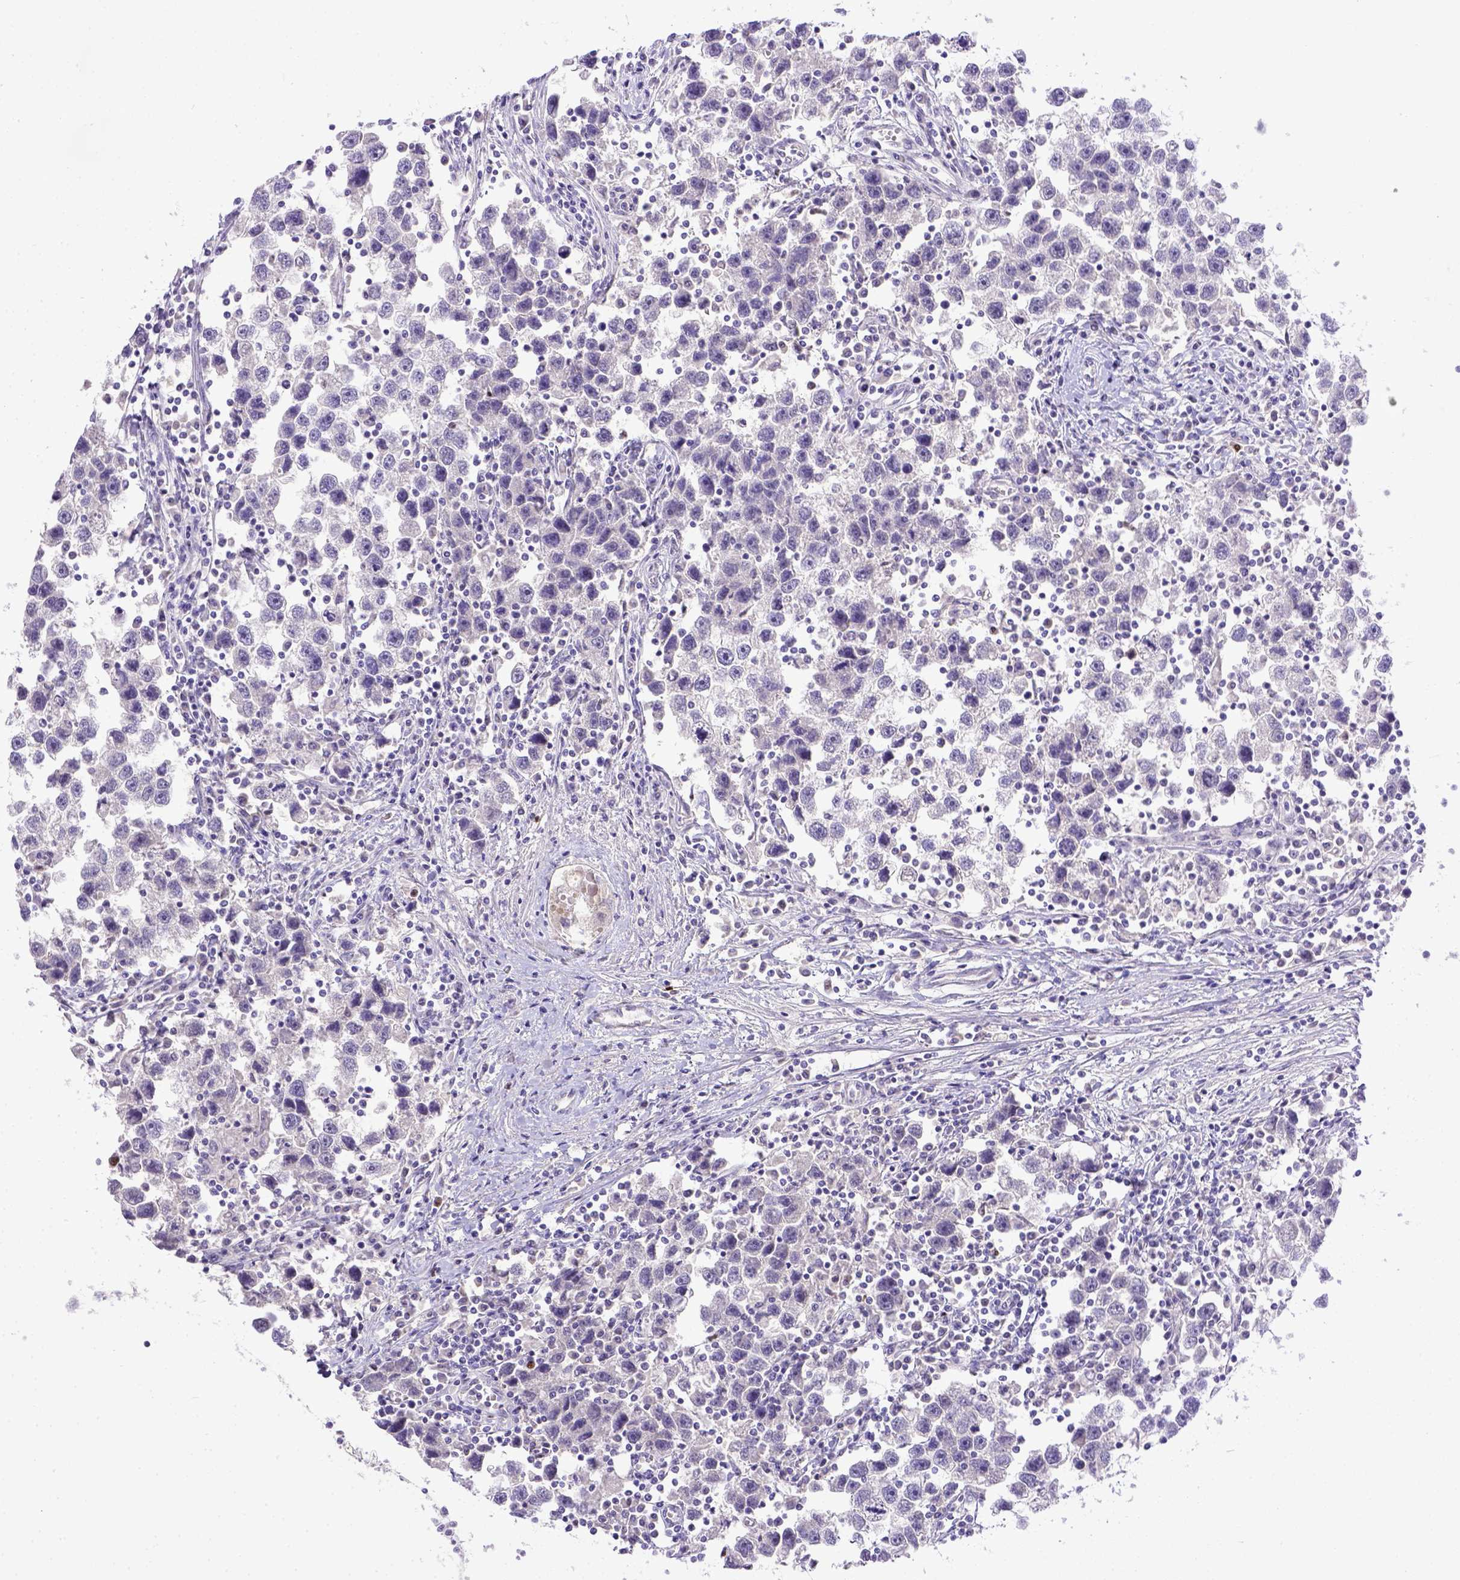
{"staining": {"intensity": "negative", "quantity": "none", "location": "none"}, "tissue": "testis cancer", "cell_type": "Tumor cells", "image_type": "cancer", "snomed": [{"axis": "morphology", "description": "Seminoma, NOS"}, {"axis": "topography", "description": "Testis"}], "caption": "An IHC photomicrograph of testis cancer is shown. There is no staining in tumor cells of testis cancer.", "gene": "CDKN1A", "patient": {"sex": "male", "age": 30}}